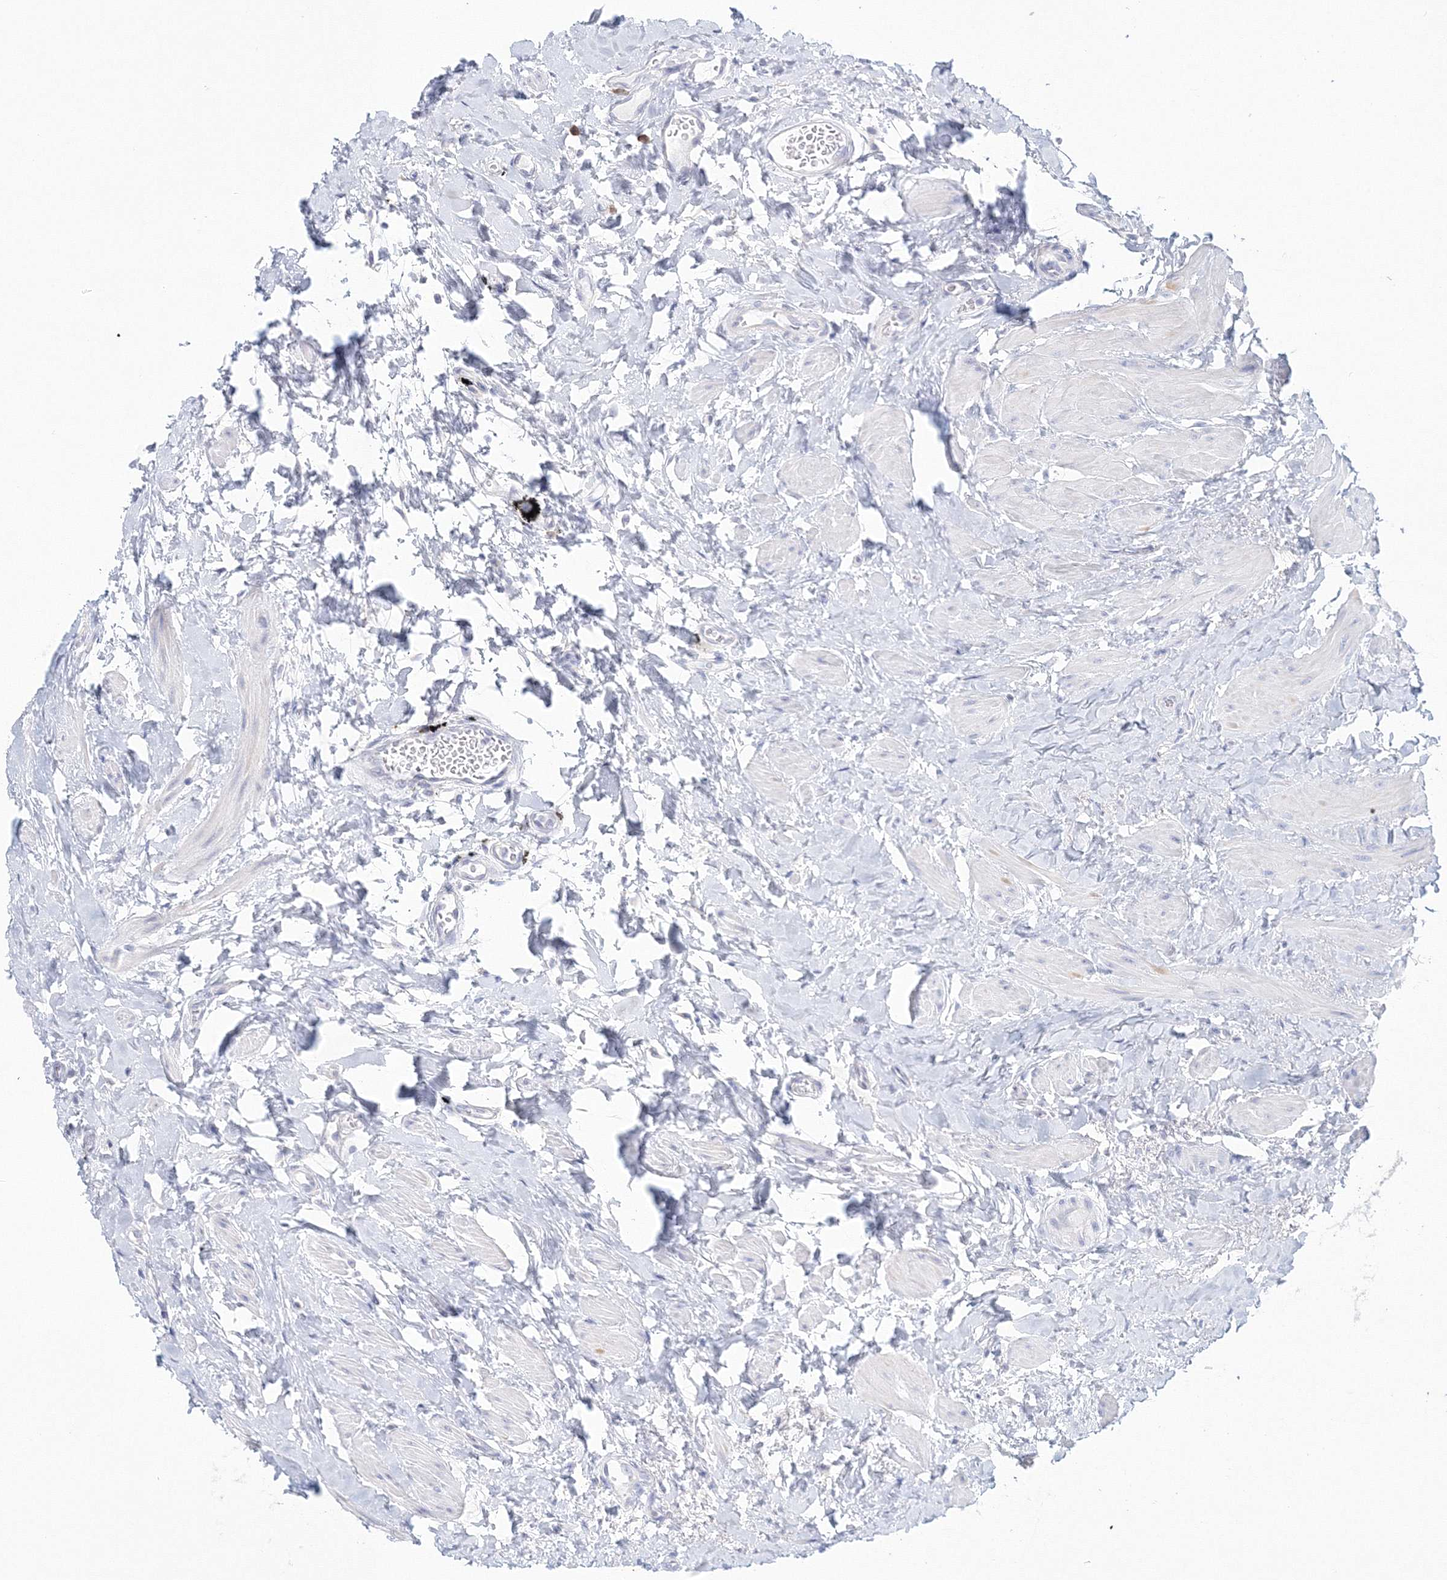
{"staining": {"intensity": "negative", "quantity": "none", "location": "none"}, "tissue": "urothelial cancer", "cell_type": "Tumor cells", "image_type": "cancer", "snomed": [{"axis": "morphology", "description": "Normal tissue, NOS"}, {"axis": "morphology", "description": "Urothelial carcinoma, Low grade"}, {"axis": "topography", "description": "Smooth muscle"}, {"axis": "topography", "description": "Urinary bladder"}], "caption": "The immunohistochemistry photomicrograph has no significant staining in tumor cells of urothelial cancer tissue.", "gene": "VSIG1", "patient": {"sex": "male", "age": 60}}